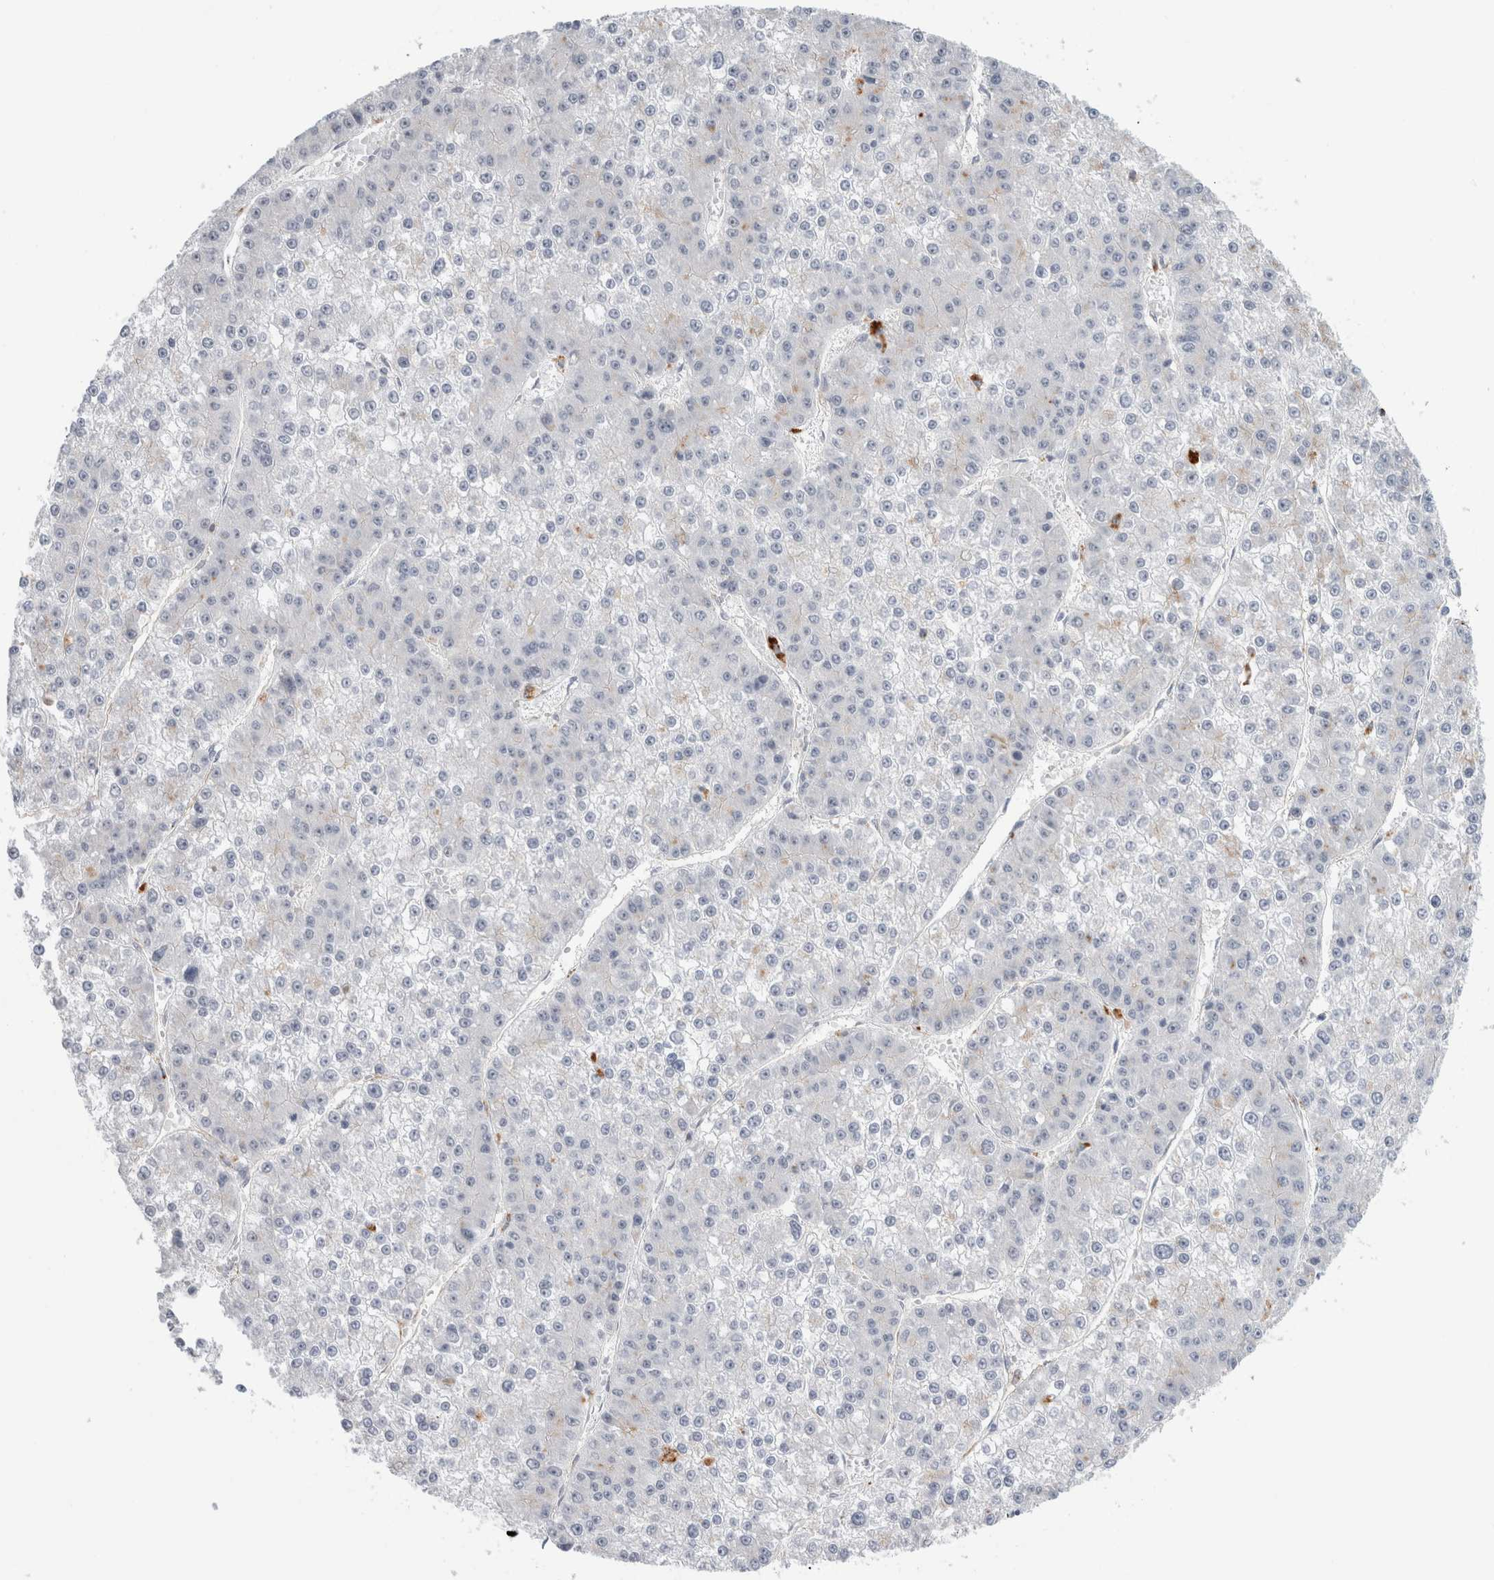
{"staining": {"intensity": "negative", "quantity": "none", "location": "none"}, "tissue": "liver cancer", "cell_type": "Tumor cells", "image_type": "cancer", "snomed": [{"axis": "morphology", "description": "Carcinoma, Hepatocellular, NOS"}, {"axis": "topography", "description": "Liver"}], "caption": "There is no significant staining in tumor cells of liver cancer.", "gene": "ANKMY1", "patient": {"sex": "female", "age": 73}}